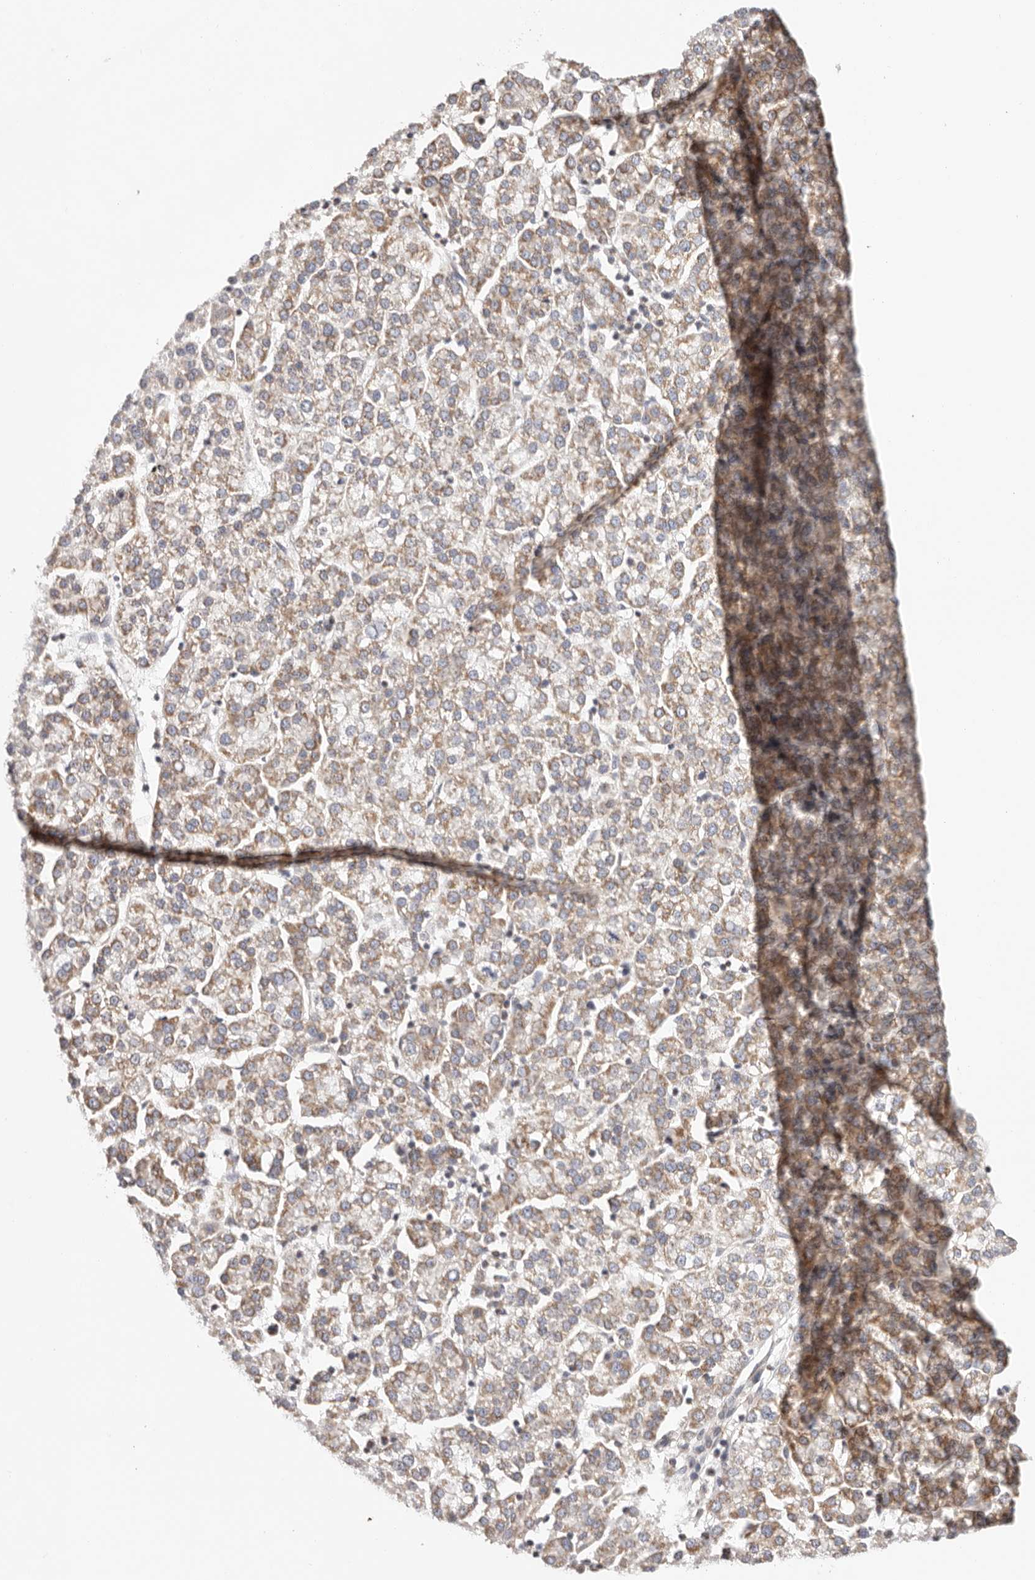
{"staining": {"intensity": "weak", "quantity": ">75%", "location": "cytoplasmic/membranous"}, "tissue": "liver cancer", "cell_type": "Tumor cells", "image_type": "cancer", "snomed": [{"axis": "morphology", "description": "Carcinoma, Hepatocellular, NOS"}, {"axis": "topography", "description": "Liver"}], "caption": "Liver cancer (hepatocellular carcinoma) tissue displays weak cytoplasmic/membranous staining in approximately >75% of tumor cells", "gene": "KCMF1", "patient": {"sex": "female", "age": 58}}